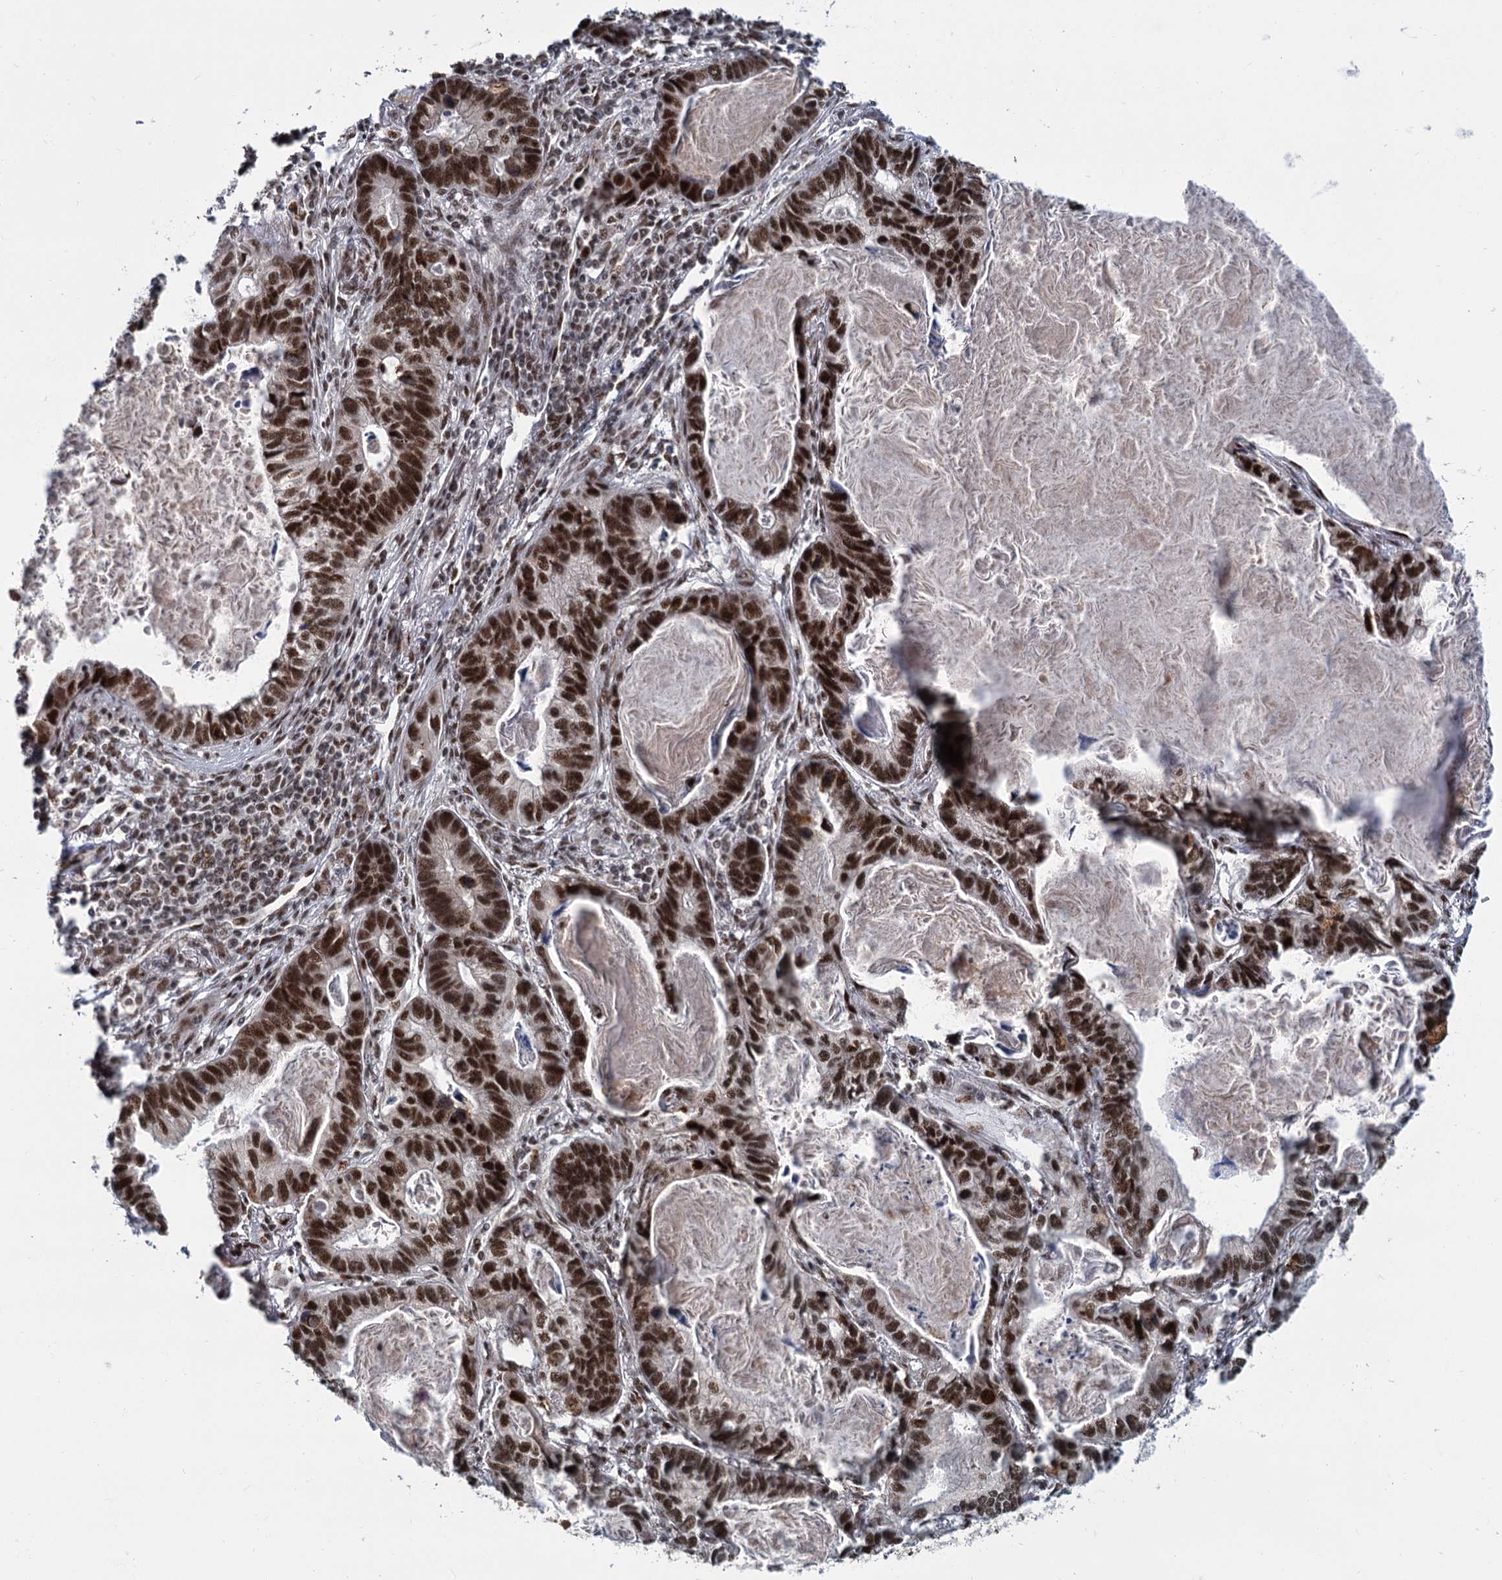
{"staining": {"intensity": "strong", "quantity": ">75%", "location": "nuclear"}, "tissue": "lung cancer", "cell_type": "Tumor cells", "image_type": "cancer", "snomed": [{"axis": "morphology", "description": "Adenocarcinoma, NOS"}, {"axis": "topography", "description": "Lung"}], "caption": "There is high levels of strong nuclear staining in tumor cells of lung adenocarcinoma, as demonstrated by immunohistochemical staining (brown color).", "gene": "WBP4", "patient": {"sex": "male", "age": 67}}